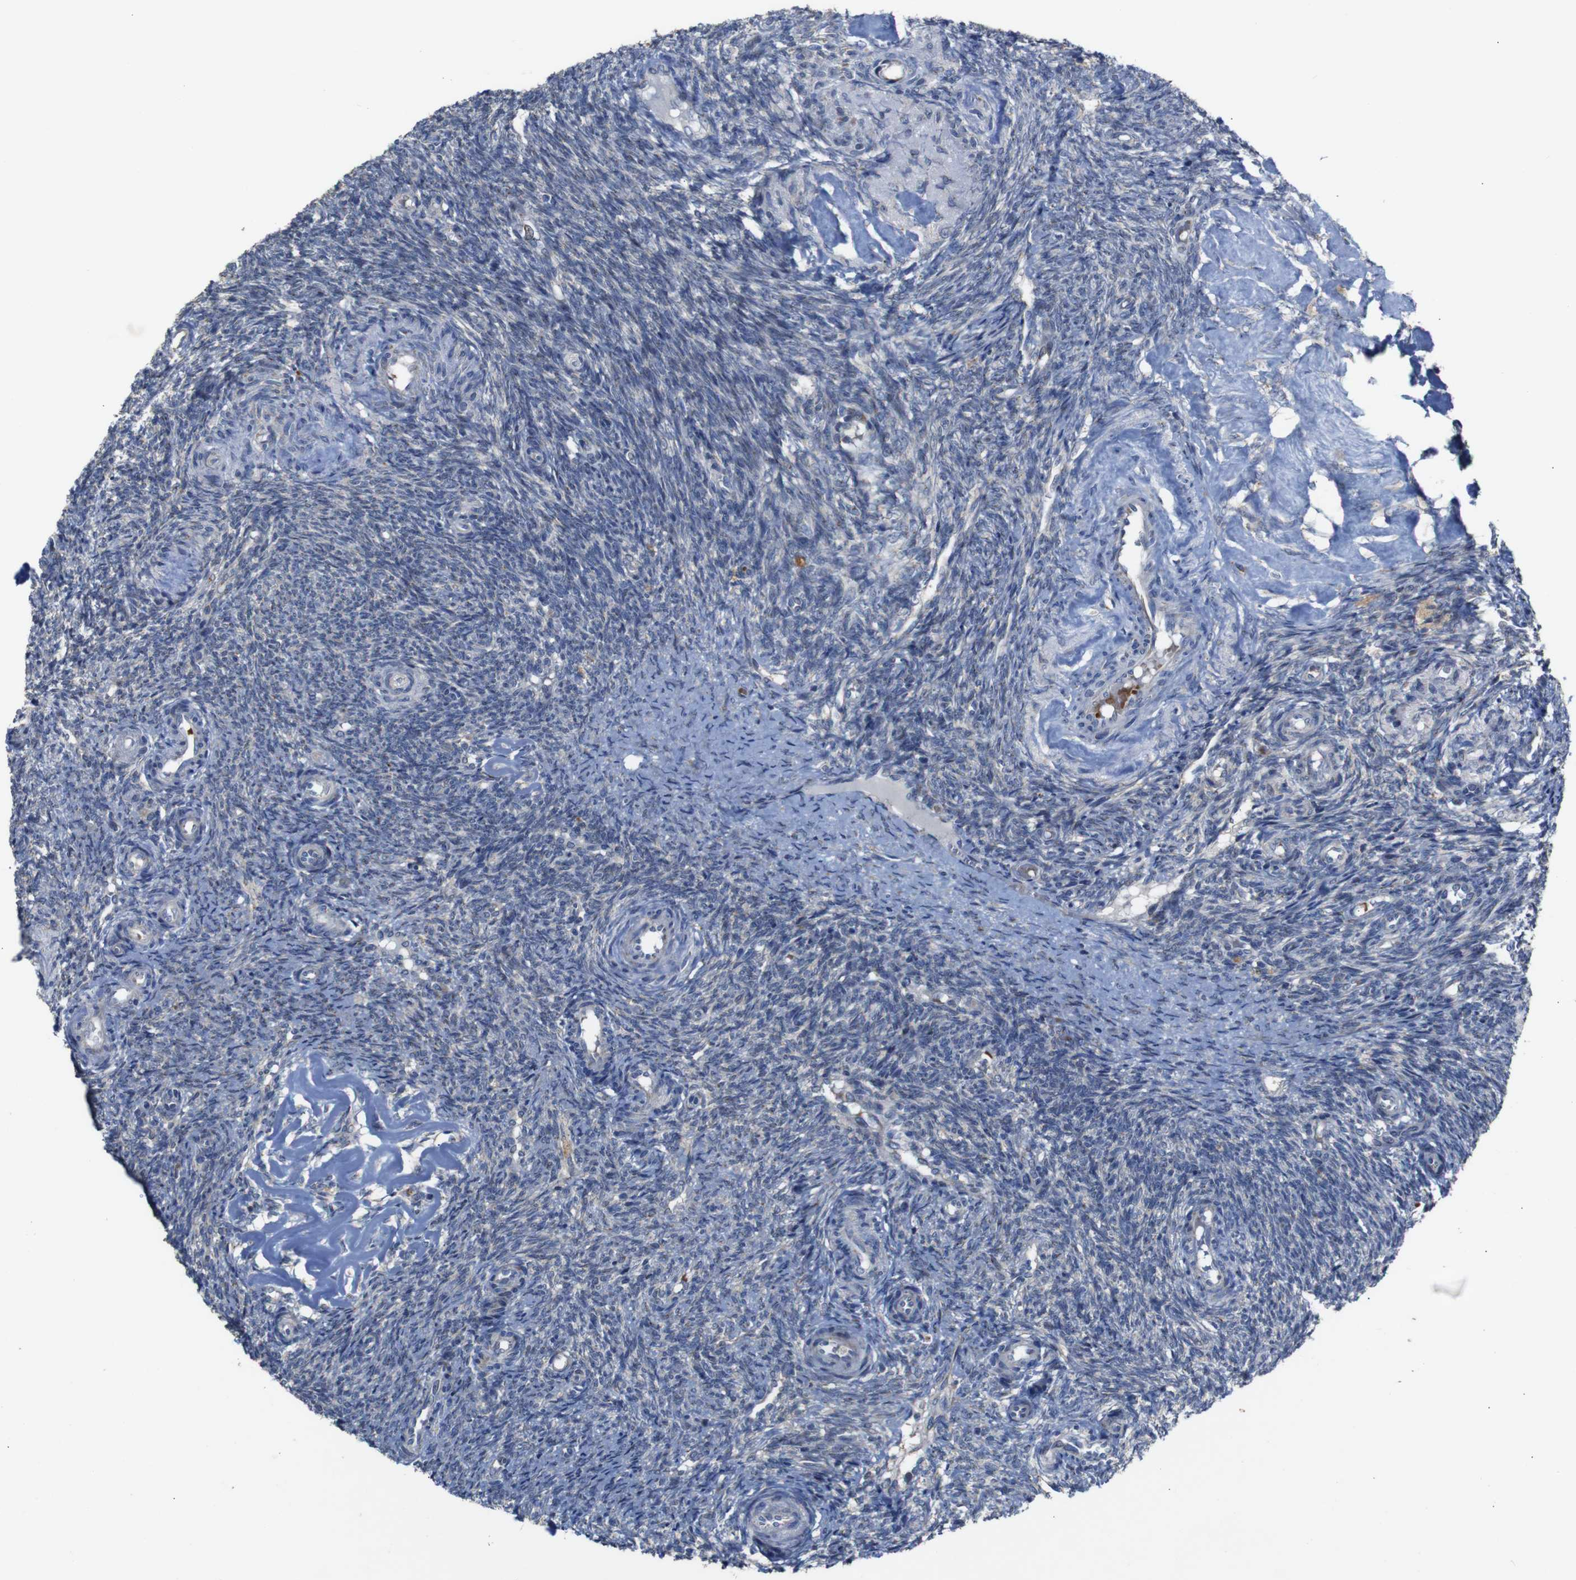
{"staining": {"intensity": "moderate", "quantity": ">75%", "location": "cytoplasmic/membranous"}, "tissue": "ovary", "cell_type": "Follicle cells", "image_type": "normal", "snomed": [{"axis": "morphology", "description": "Normal tissue, NOS"}, {"axis": "topography", "description": "Ovary"}], "caption": "Protein staining by immunohistochemistry (IHC) demonstrates moderate cytoplasmic/membranous expression in approximately >75% of follicle cells in normal ovary.", "gene": "CHST10", "patient": {"sex": "female", "age": 41}}